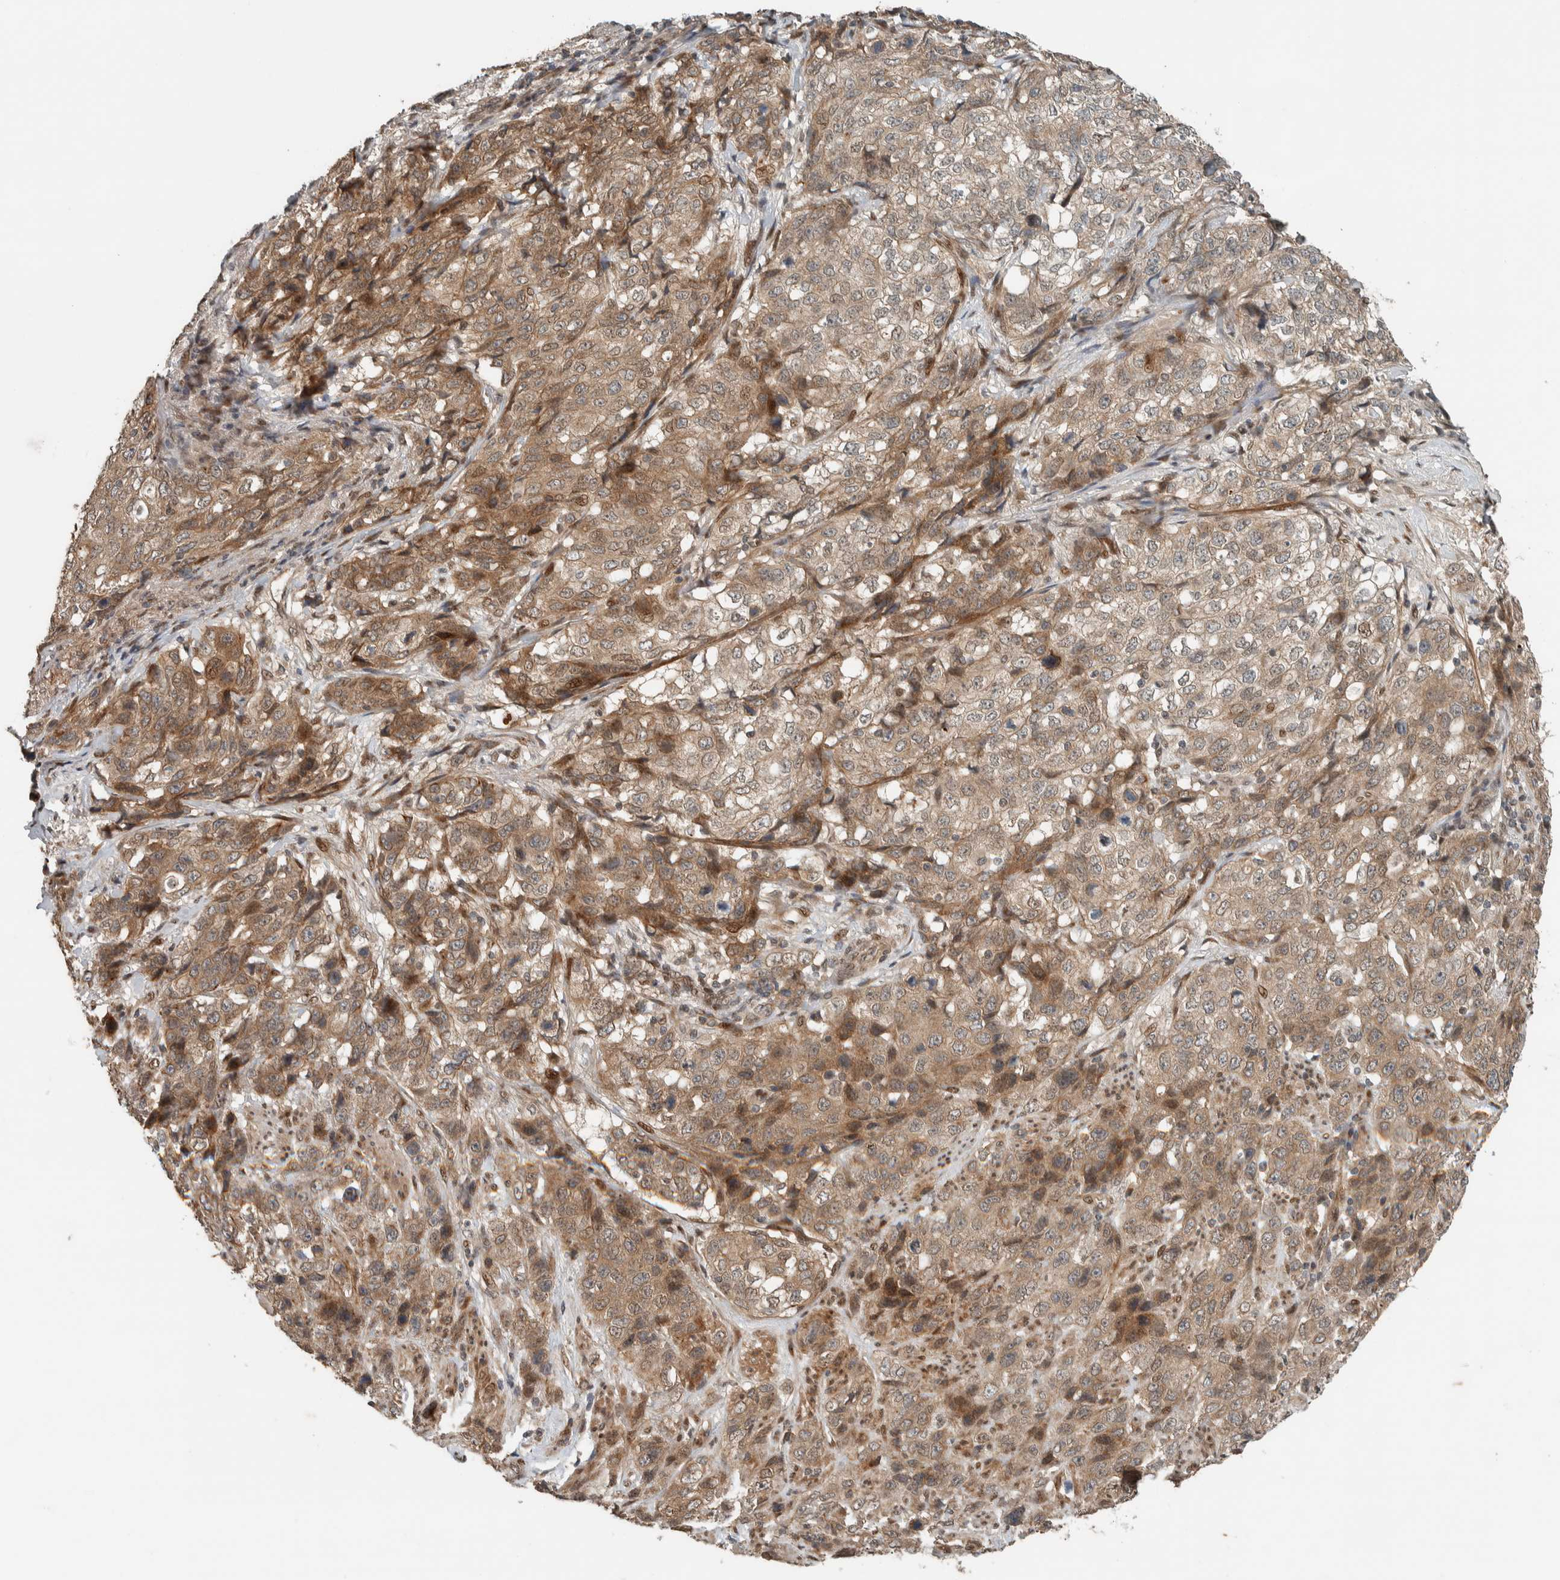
{"staining": {"intensity": "moderate", "quantity": ">75%", "location": "cytoplasmic/membranous"}, "tissue": "stomach cancer", "cell_type": "Tumor cells", "image_type": "cancer", "snomed": [{"axis": "morphology", "description": "Adenocarcinoma, NOS"}, {"axis": "topography", "description": "Stomach"}], "caption": "About >75% of tumor cells in adenocarcinoma (stomach) exhibit moderate cytoplasmic/membranous protein expression as visualized by brown immunohistochemical staining.", "gene": "STXBP4", "patient": {"sex": "male", "age": 48}}